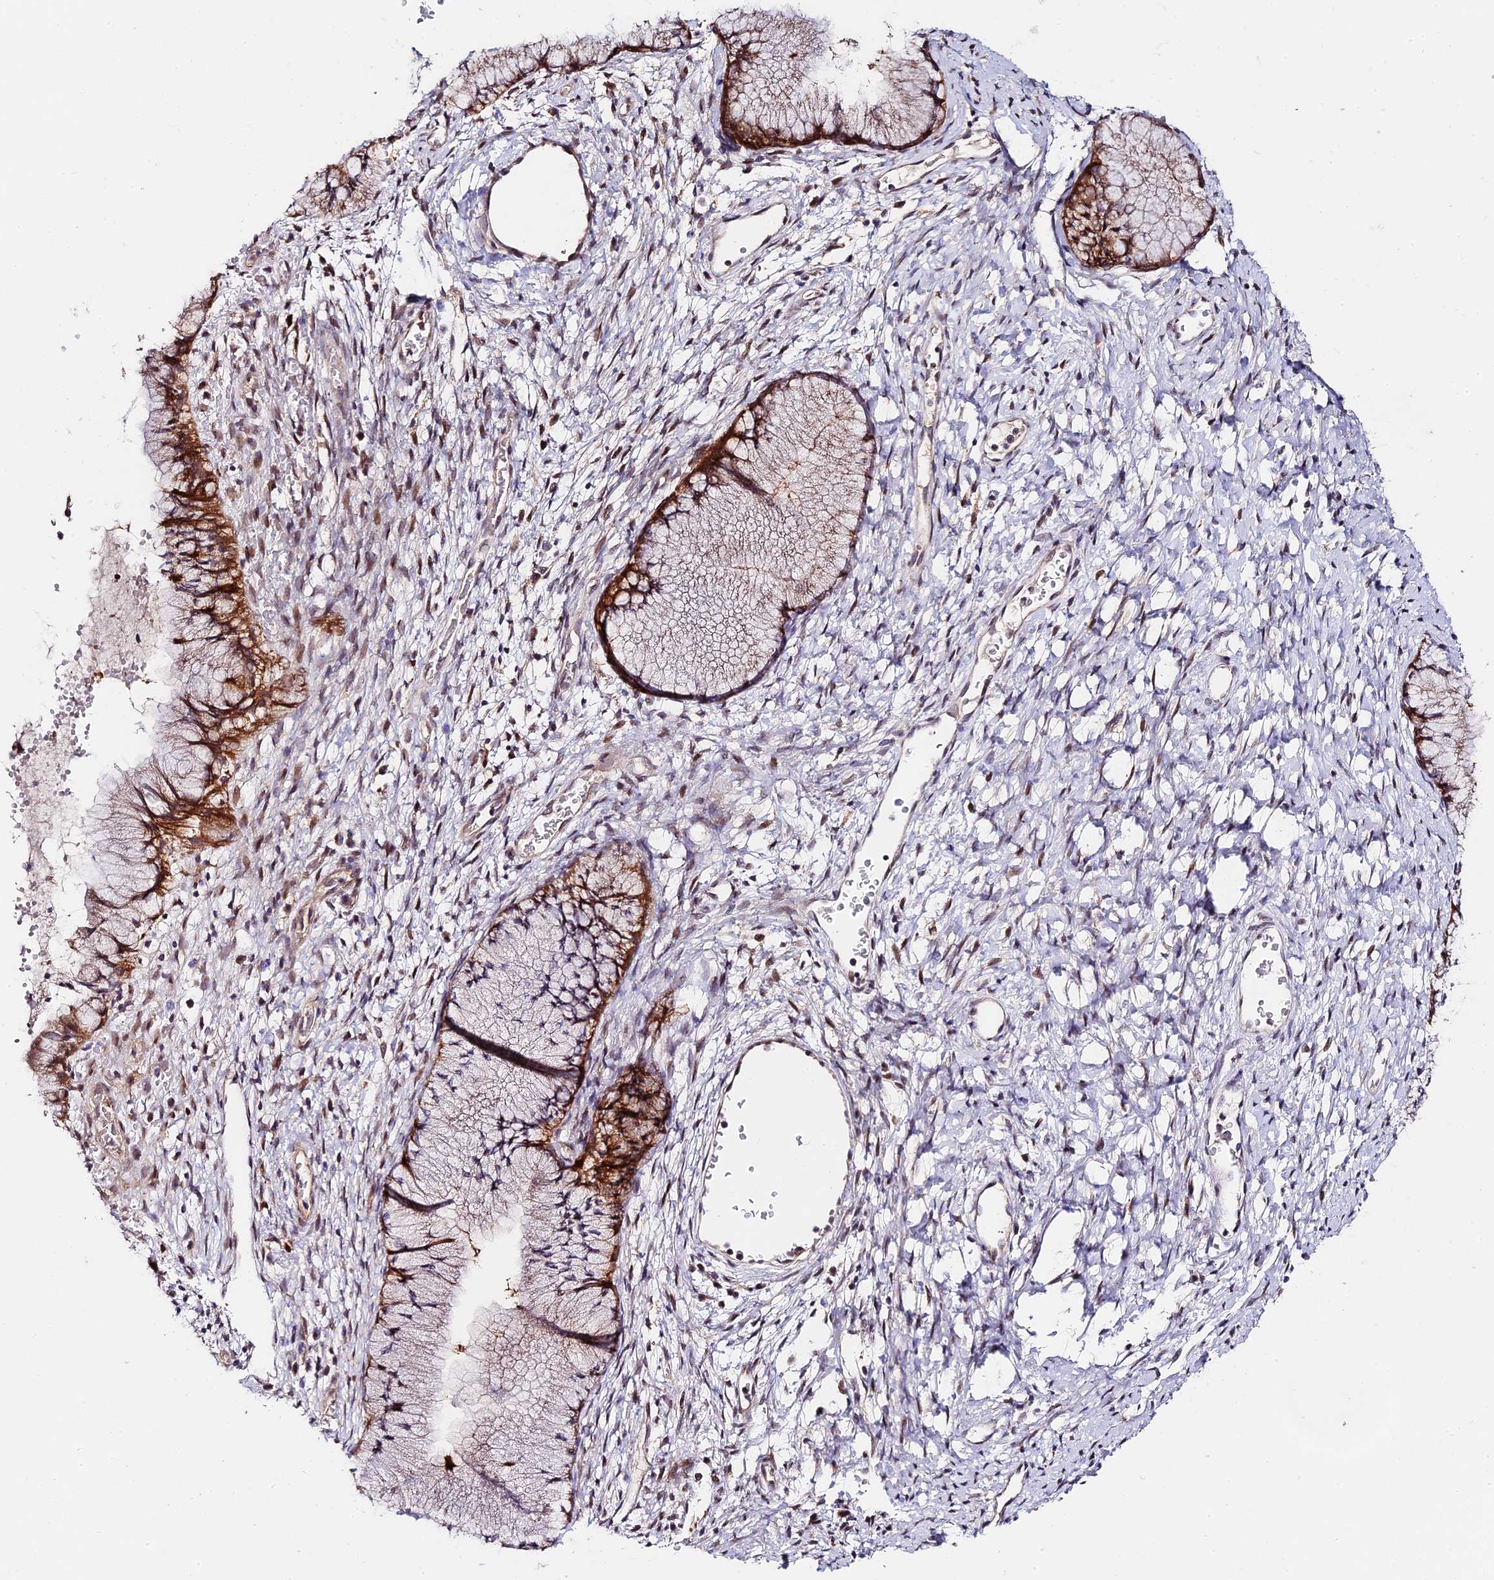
{"staining": {"intensity": "strong", "quantity": ">75%", "location": "cytoplasmic/membranous"}, "tissue": "cervix", "cell_type": "Glandular cells", "image_type": "normal", "snomed": [{"axis": "morphology", "description": "Normal tissue, NOS"}, {"axis": "topography", "description": "Cervix"}], "caption": "Immunohistochemical staining of unremarkable human cervix demonstrates >75% levels of strong cytoplasmic/membranous protein staining in about >75% of glandular cells. (Stains: DAB in brown, nuclei in blue, Microscopy: brightfield microscopy at high magnification).", "gene": "C3orf20", "patient": {"sex": "female", "age": 42}}